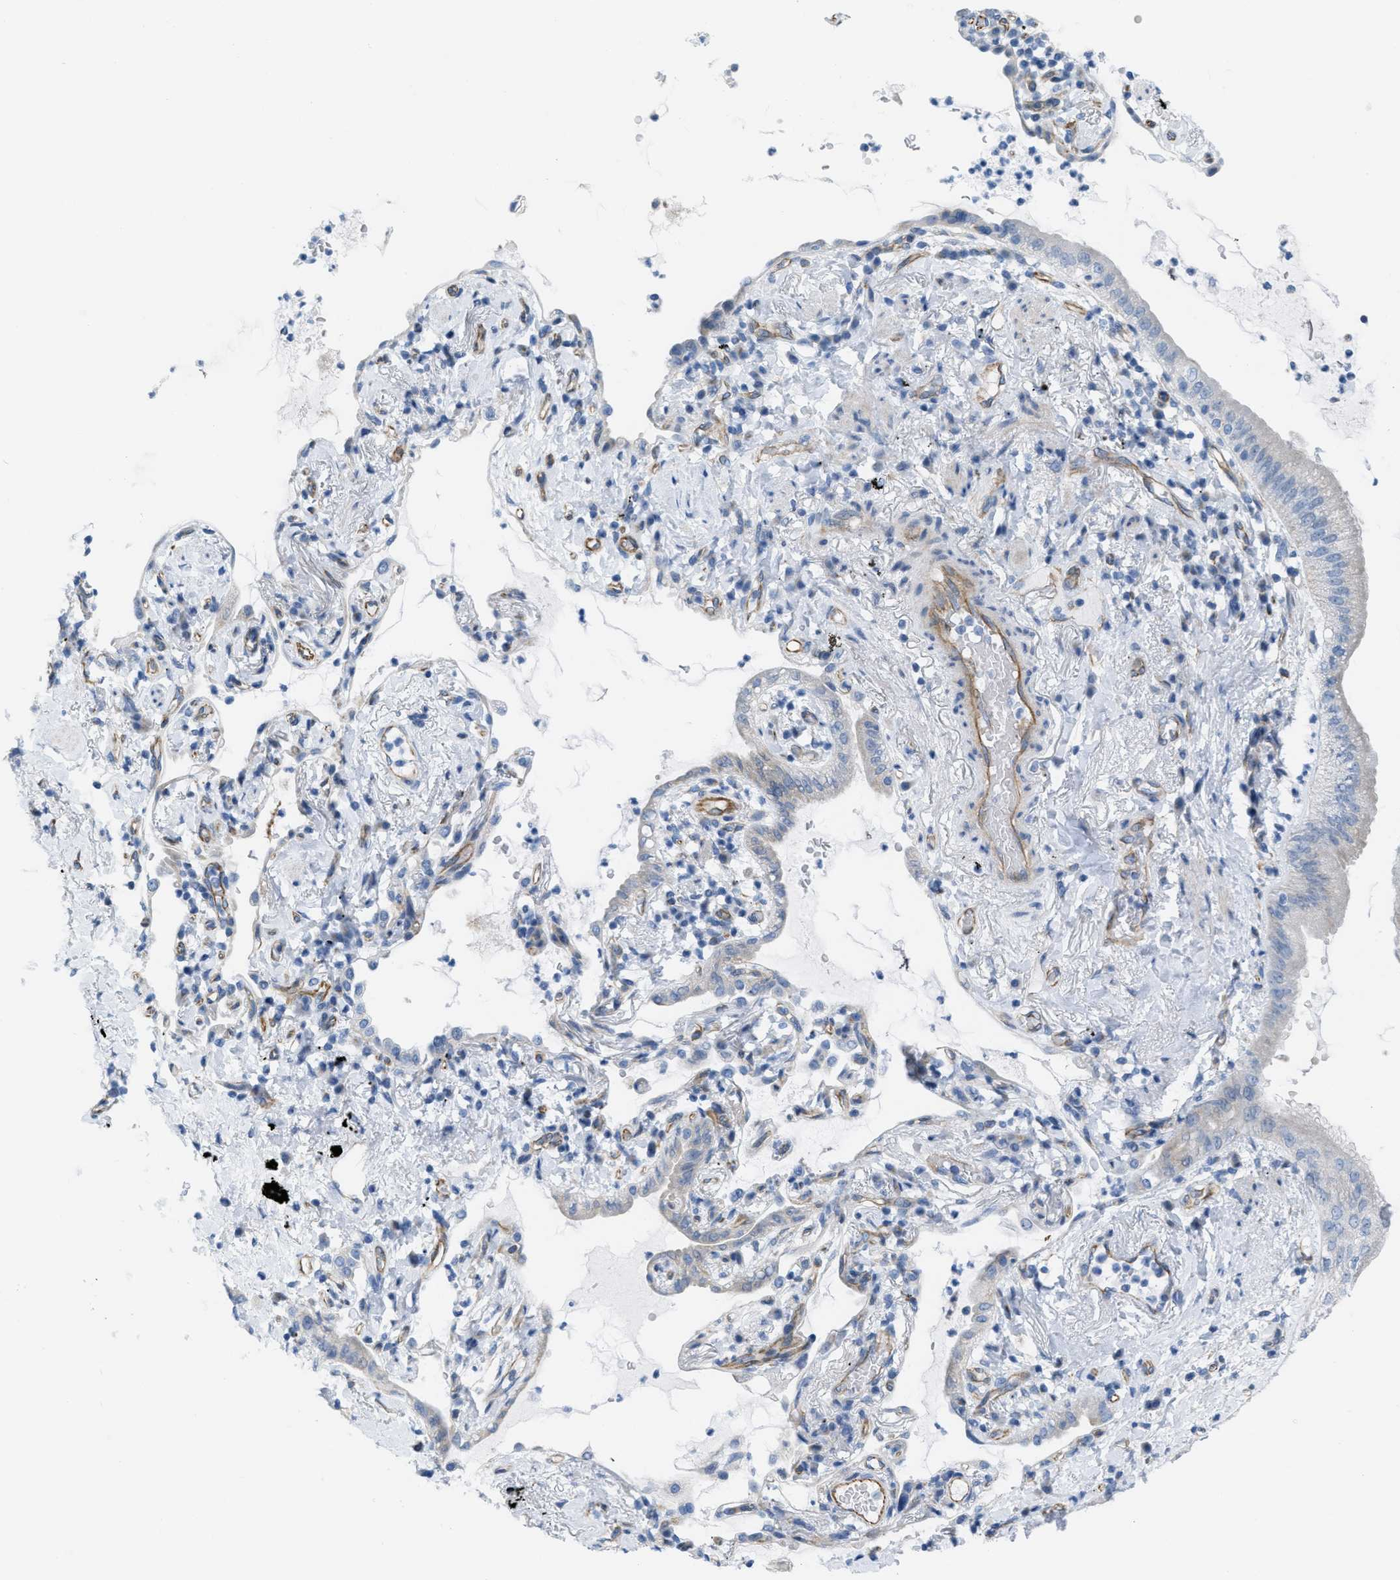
{"staining": {"intensity": "negative", "quantity": "none", "location": "none"}, "tissue": "lung cancer", "cell_type": "Tumor cells", "image_type": "cancer", "snomed": [{"axis": "morphology", "description": "Normal tissue, NOS"}, {"axis": "morphology", "description": "Adenocarcinoma, NOS"}, {"axis": "topography", "description": "Bronchus"}, {"axis": "topography", "description": "Lung"}], "caption": "The immunohistochemistry (IHC) micrograph has no significant staining in tumor cells of lung adenocarcinoma tissue.", "gene": "SLC12A1", "patient": {"sex": "female", "age": 70}}